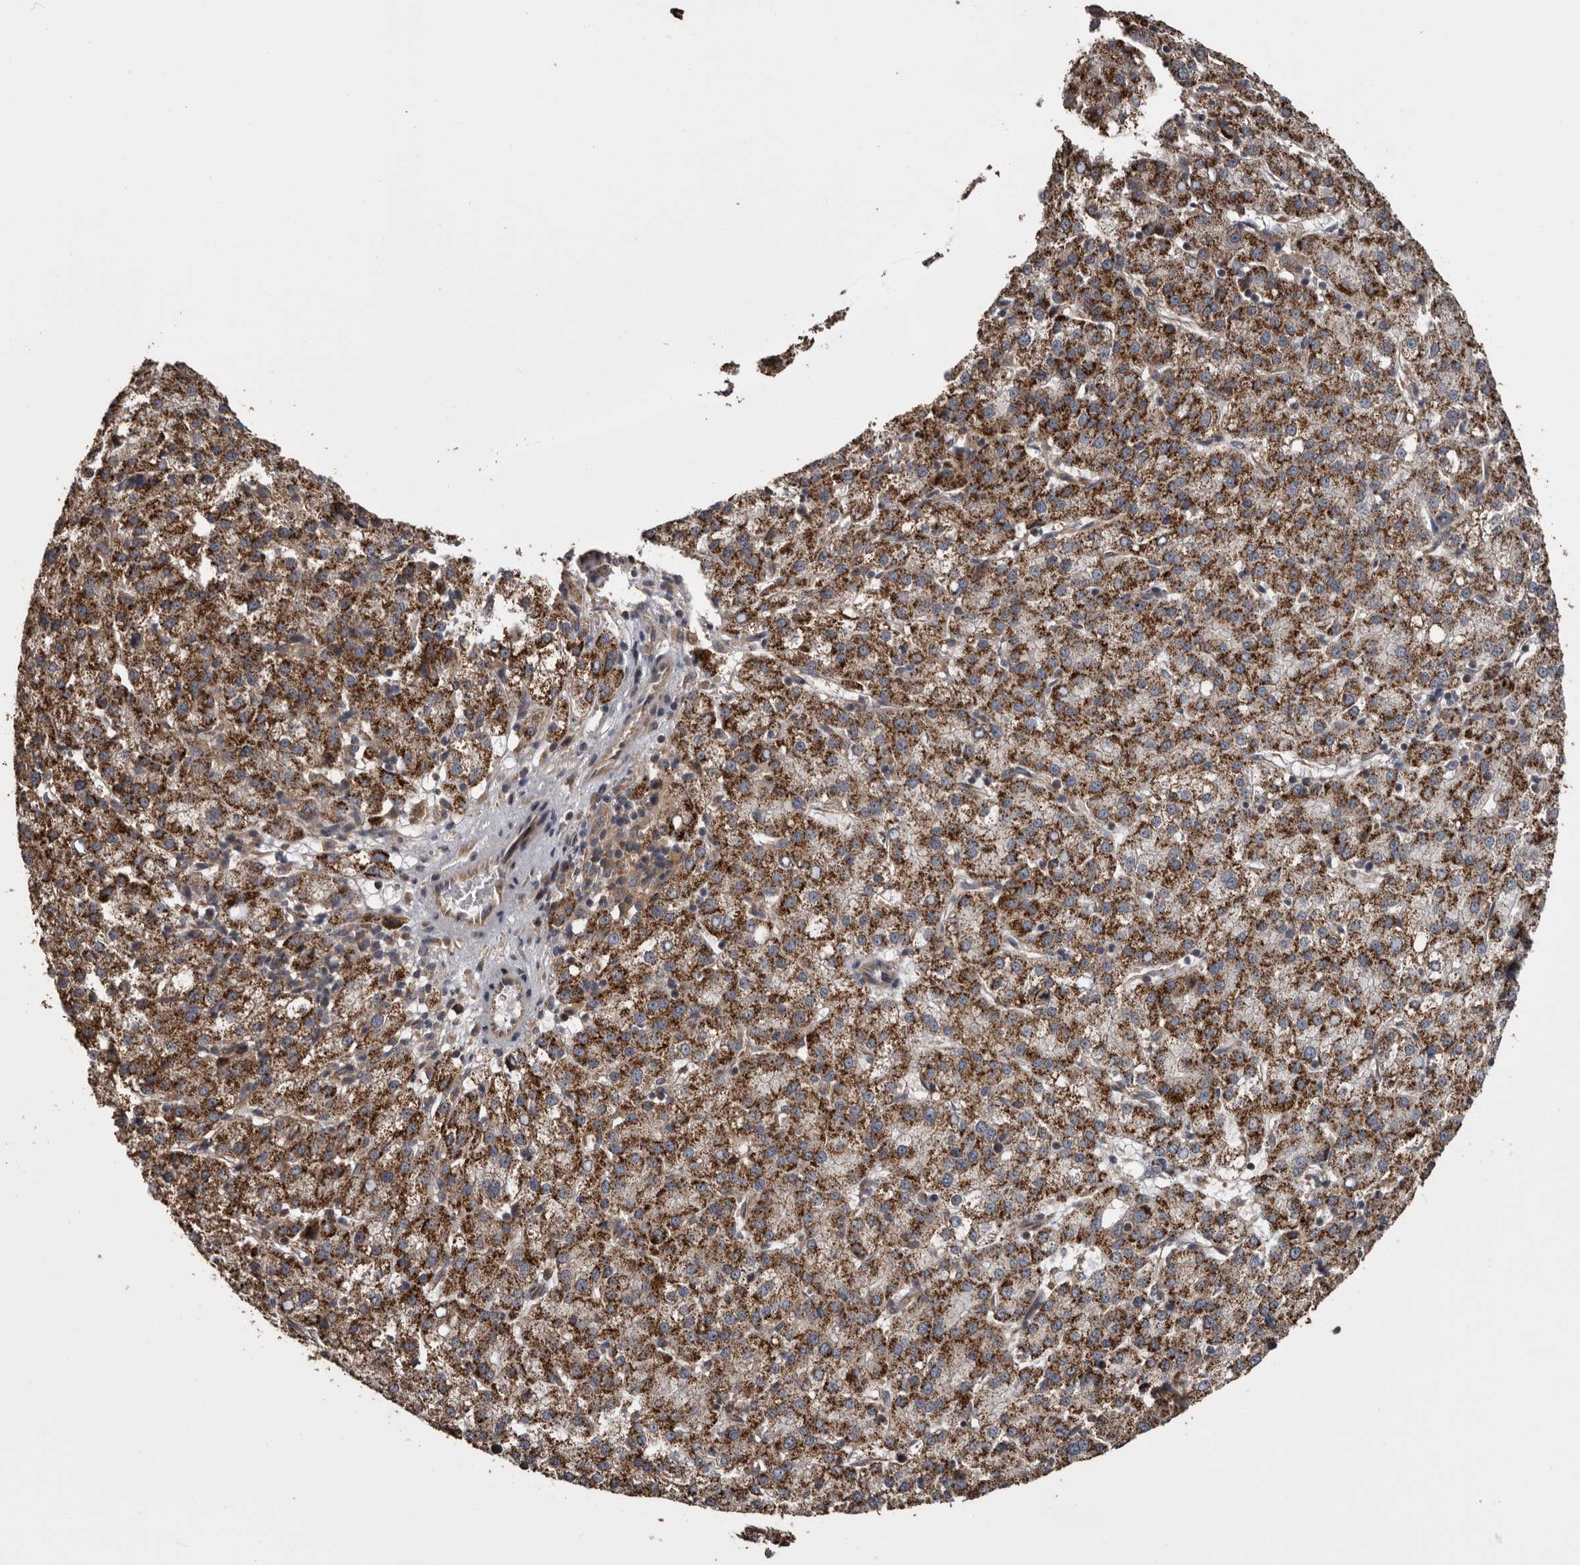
{"staining": {"intensity": "strong", "quantity": ">75%", "location": "cytoplasmic/membranous"}, "tissue": "liver cancer", "cell_type": "Tumor cells", "image_type": "cancer", "snomed": [{"axis": "morphology", "description": "Carcinoma, Hepatocellular, NOS"}, {"axis": "topography", "description": "Liver"}], "caption": "IHC (DAB) staining of human liver cancer shows strong cytoplasmic/membranous protein staining in approximately >75% of tumor cells.", "gene": "DARS1", "patient": {"sex": "female", "age": 58}}